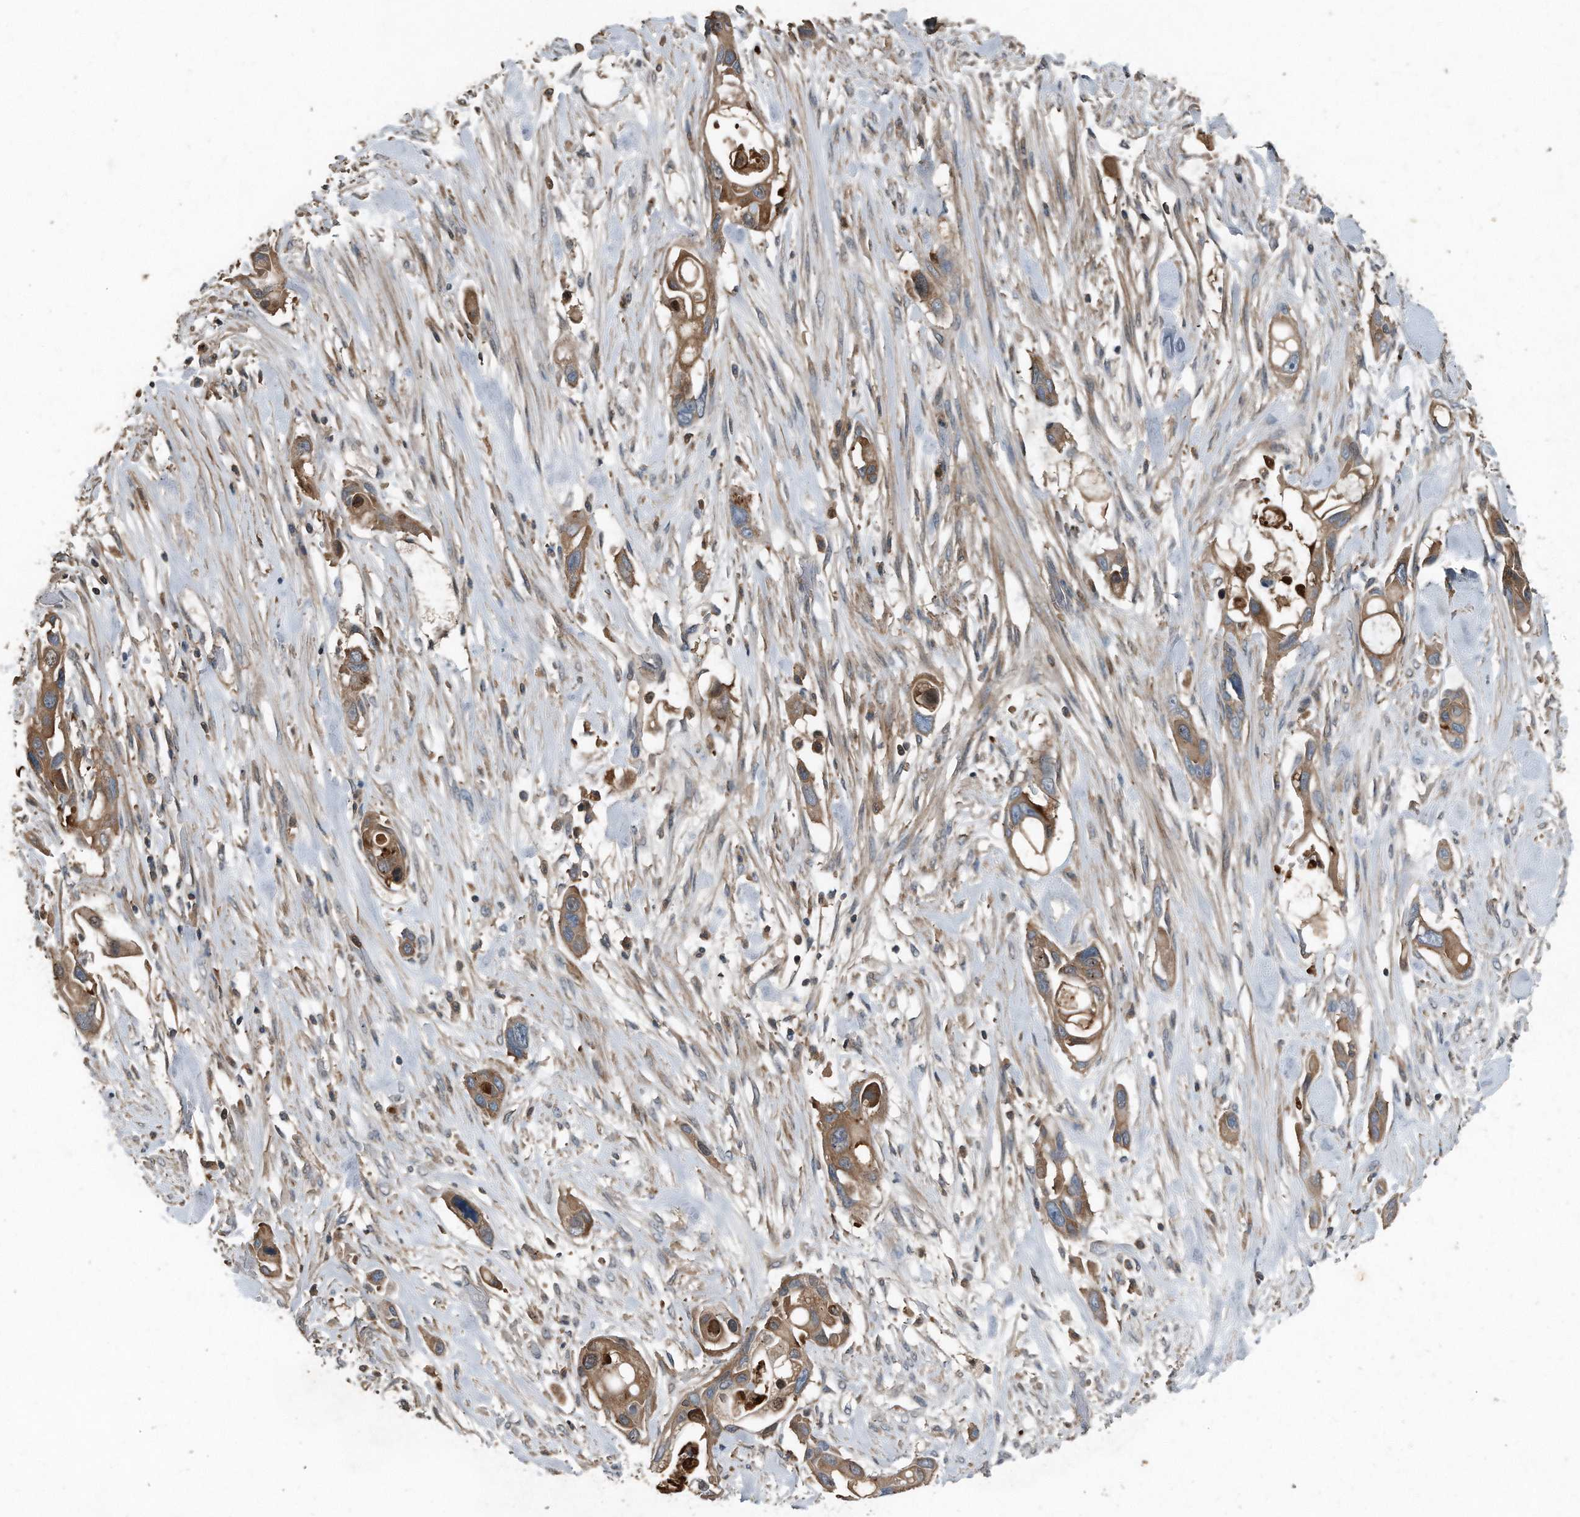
{"staining": {"intensity": "moderate", "quantity": ">75%", "location": "cytoplasmic/membranous"}, "tissue": "pancreatic cancer", "cell_type": "Tumor cells", "image_type": "cancer", "snomed": [{"axis": "morphology", "description": "Adenocarcinoma, NOS"}, {"axis": "topography", "description": "Pancreas"}], "caption": "Immunohistochemistry image of human pancreatic cancer (adenocarcinoma) stained for a protein (brown), which displays medium levels of moderate cytoplasmic/membranous staining in about >75% of tumor cells.", "gene": "C9", "patient": {"sex": "female", "age": 60}}